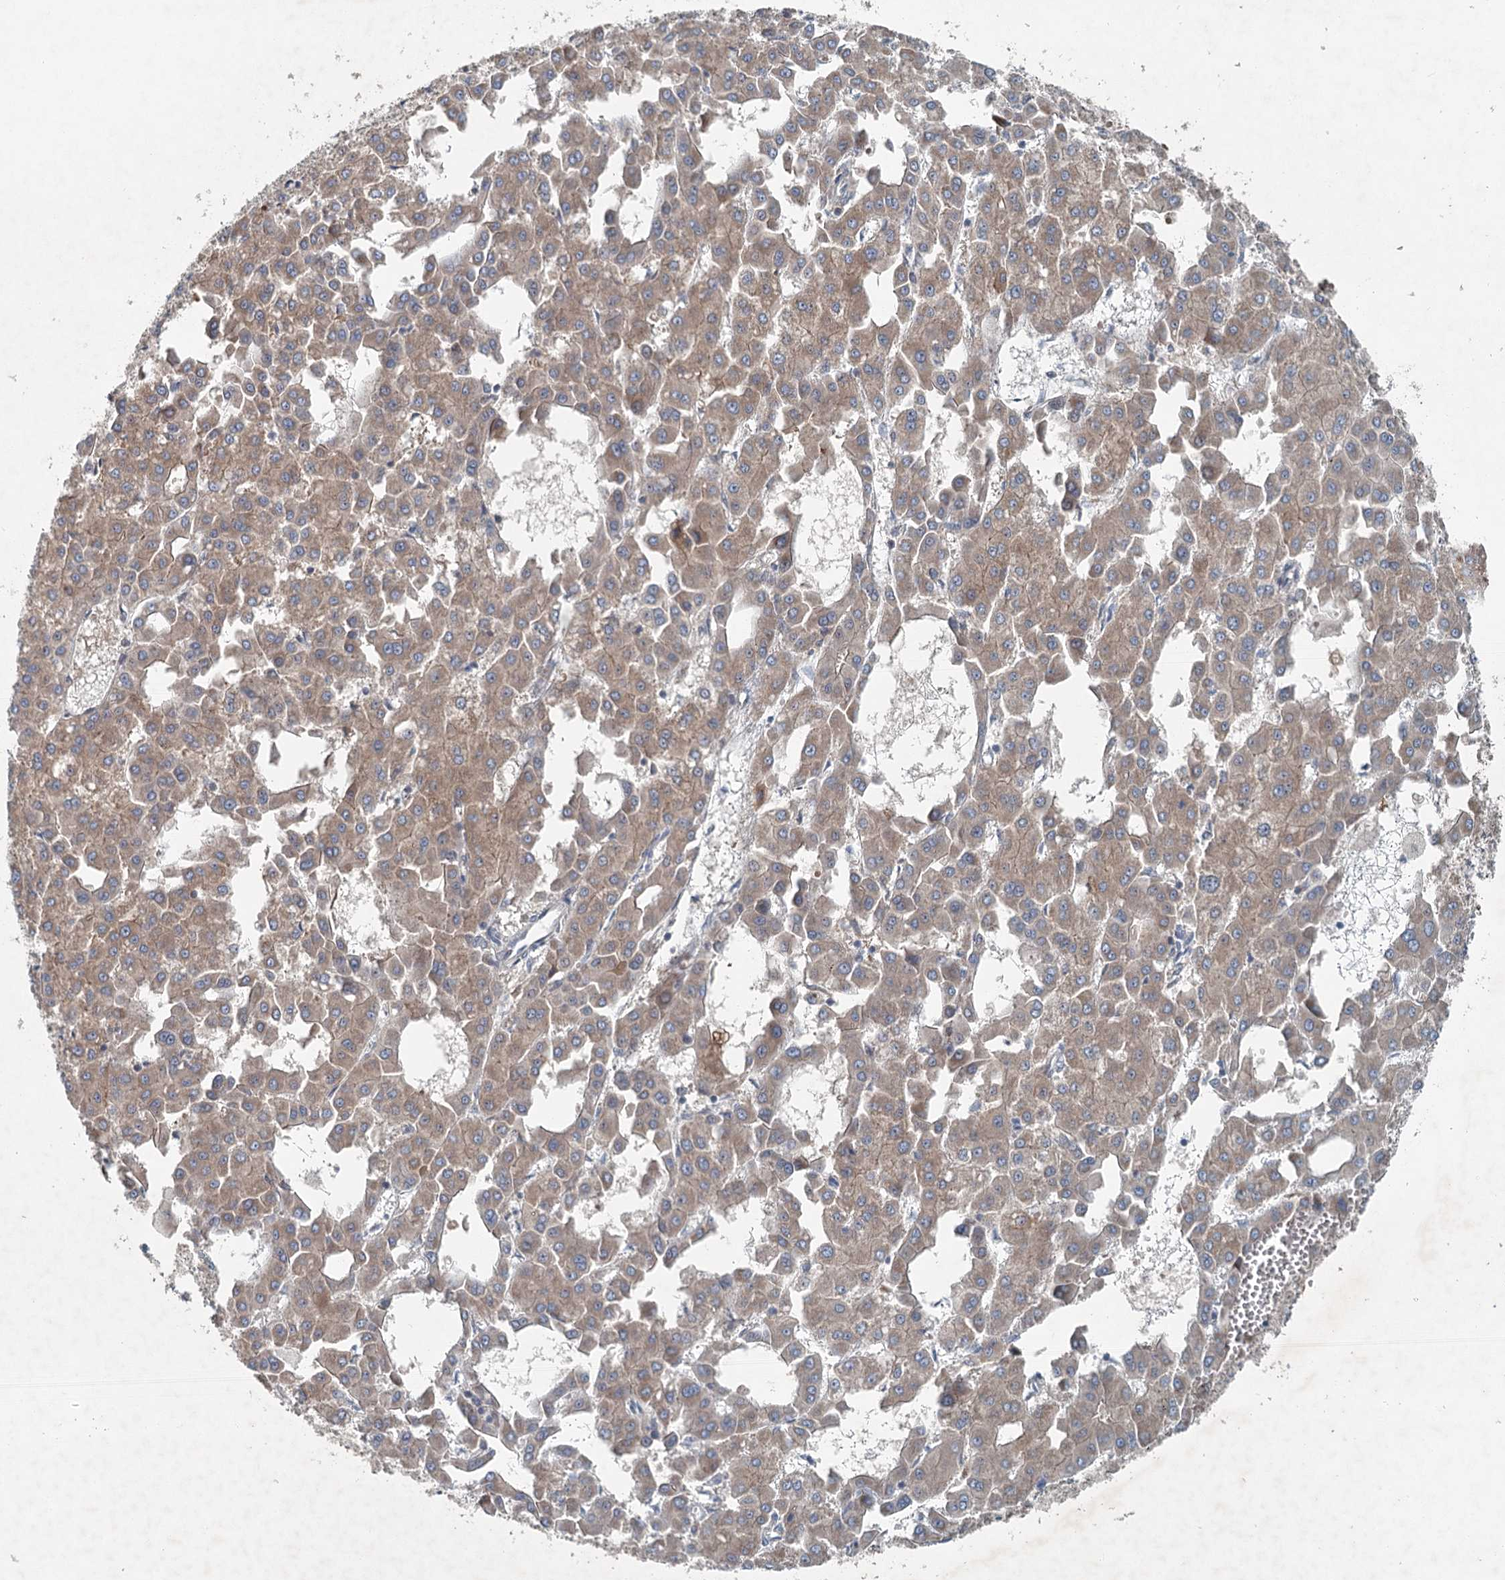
{"staining": {"intensity": "moderate", "quantity": ">75%", "location": "cytoplasmic/membranous"}, "tissue": "liver cancer", "cell_type": "Tumor cells", "image_type": "cancer", "snomed": [{"axis": "morphology", "description": "Carcinoma, Hepatocellular, NOS"}, {"axis": "topography", "description": "Liver"}], "caption": "This photomicrograph reveals liver hepatocellular carcinoma stained with immunohistochemistry to label a protein in brown. The cytoplasmic/membranous of tumor cells show moderate positivity for the protein. Nuclei are counter-stained blue.", "gene": "CHCHD5", "patient": {"sex": "male", "age": 47}}